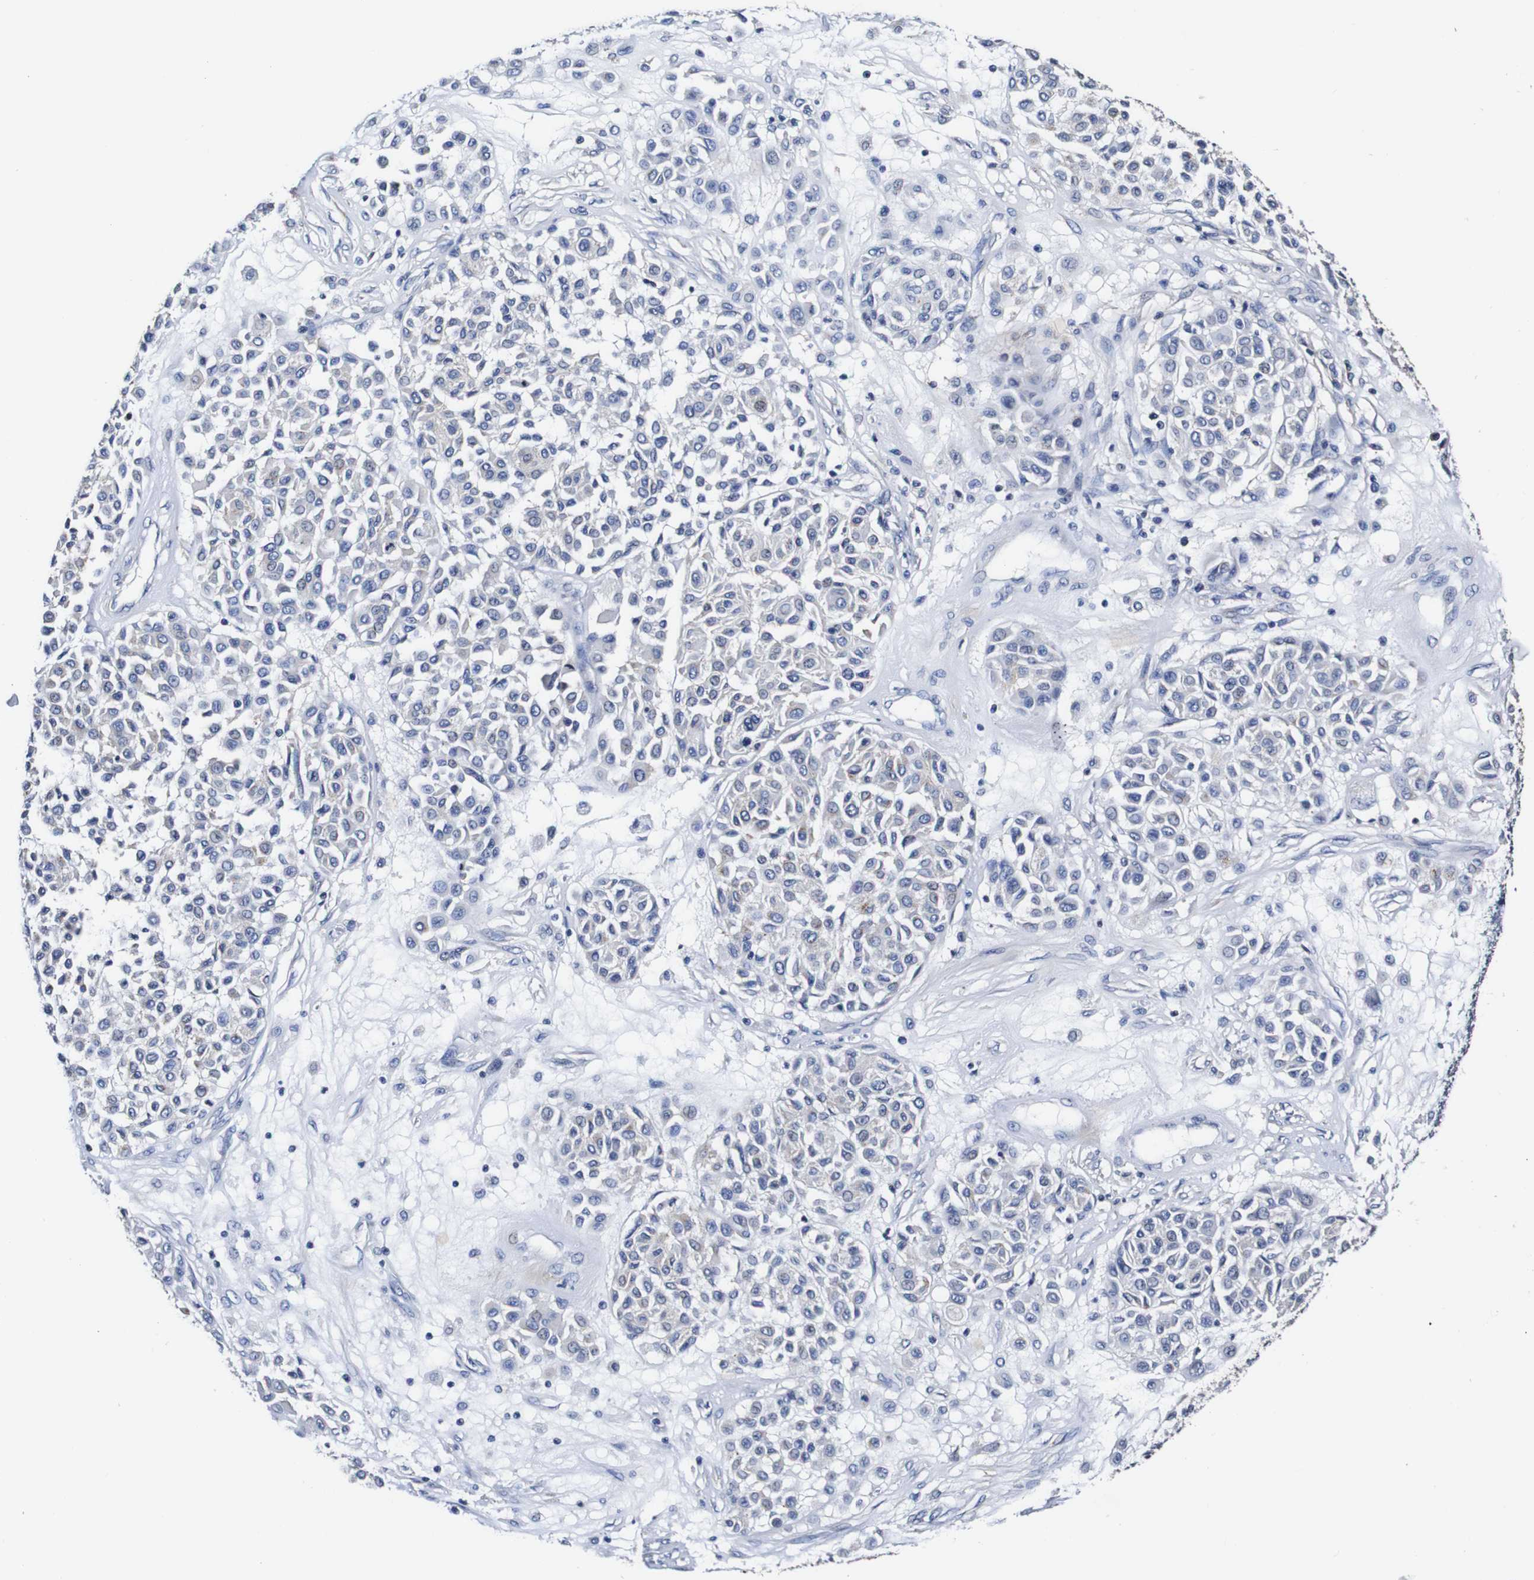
{"staining": {"intensity": "negative", "quantity": "none", "location": "none"}, "tissue": "melanoma", "cell_type": "Tumor cells", "image_type": "cancer", "snomed": [{"axis": "morphology", "description": "Malignant melanoma, Metastatic site"}, {"axis": "topography", "description": "Soft tissue"}], "caption": "Immunohistochemistry (IHC) histopathology image of human malignant melanoma (metastatic site) stained for a protein (brown), which displays no positivity in tumor cells.", "gene": "PDCD6IP", "patient": {"sex": "male", "age": 41}}